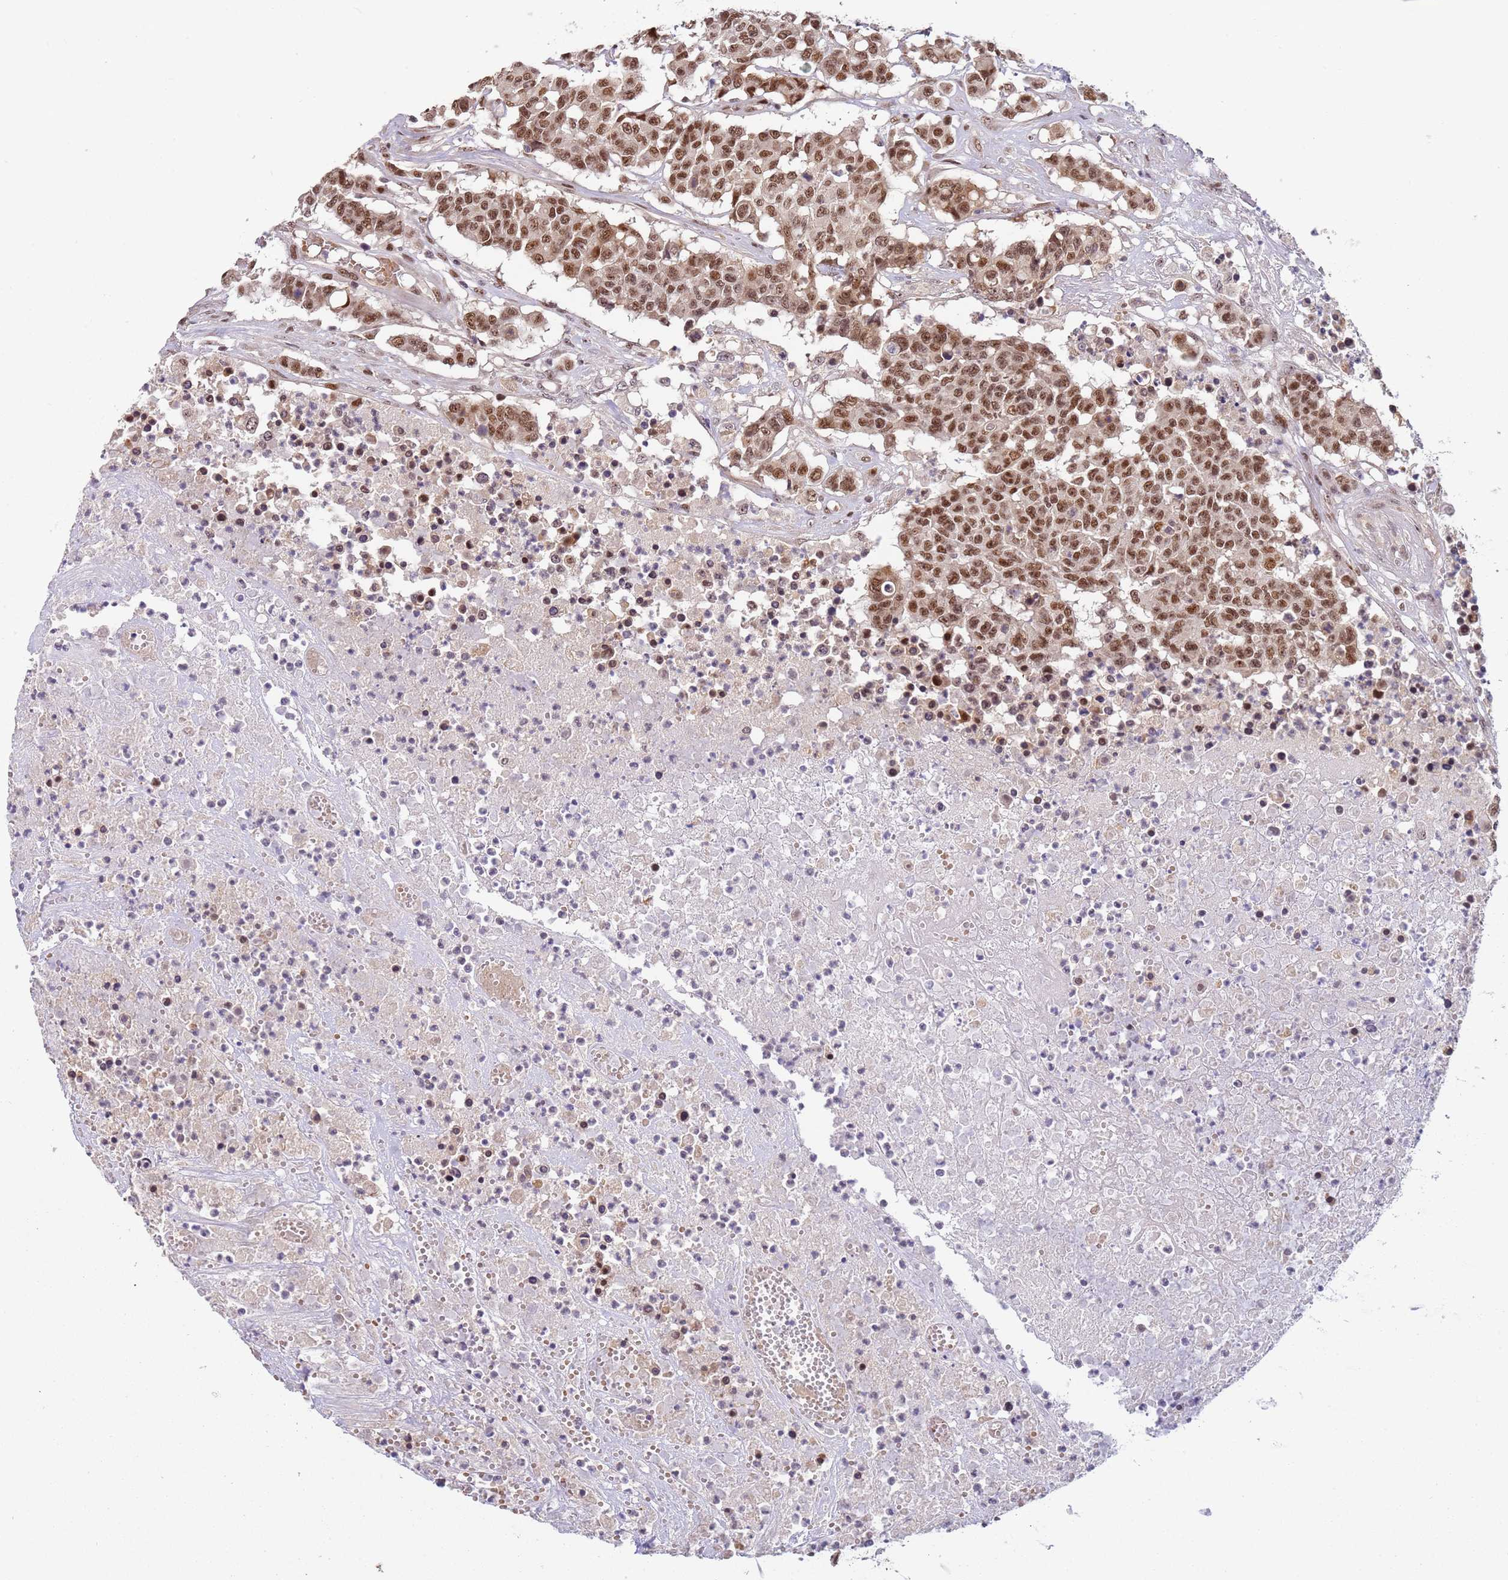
{"staining": {"intensity": "moderate", "quantity": ">75%", "location": "nuclear"}, "tissue": "colorectal cancer", "cell_type": "Tumor cells", "image_type": "cancer", "snomed": [{"axis": "morphology", "description": "Adenocarcinoma, NOS"}, {"axis": "topography", "description": "Colon"}], "caption": "Immunohistochemistry (IHC) (DAB (3,3'-diaminobenzidine)) staining of colorectal cancer (adenocarcinoma) reveals moderate nuclear protein expression in about >75% of tumor cells.", "gene": "LGALSL", "patient": {"sex": "male", "age": 51}}